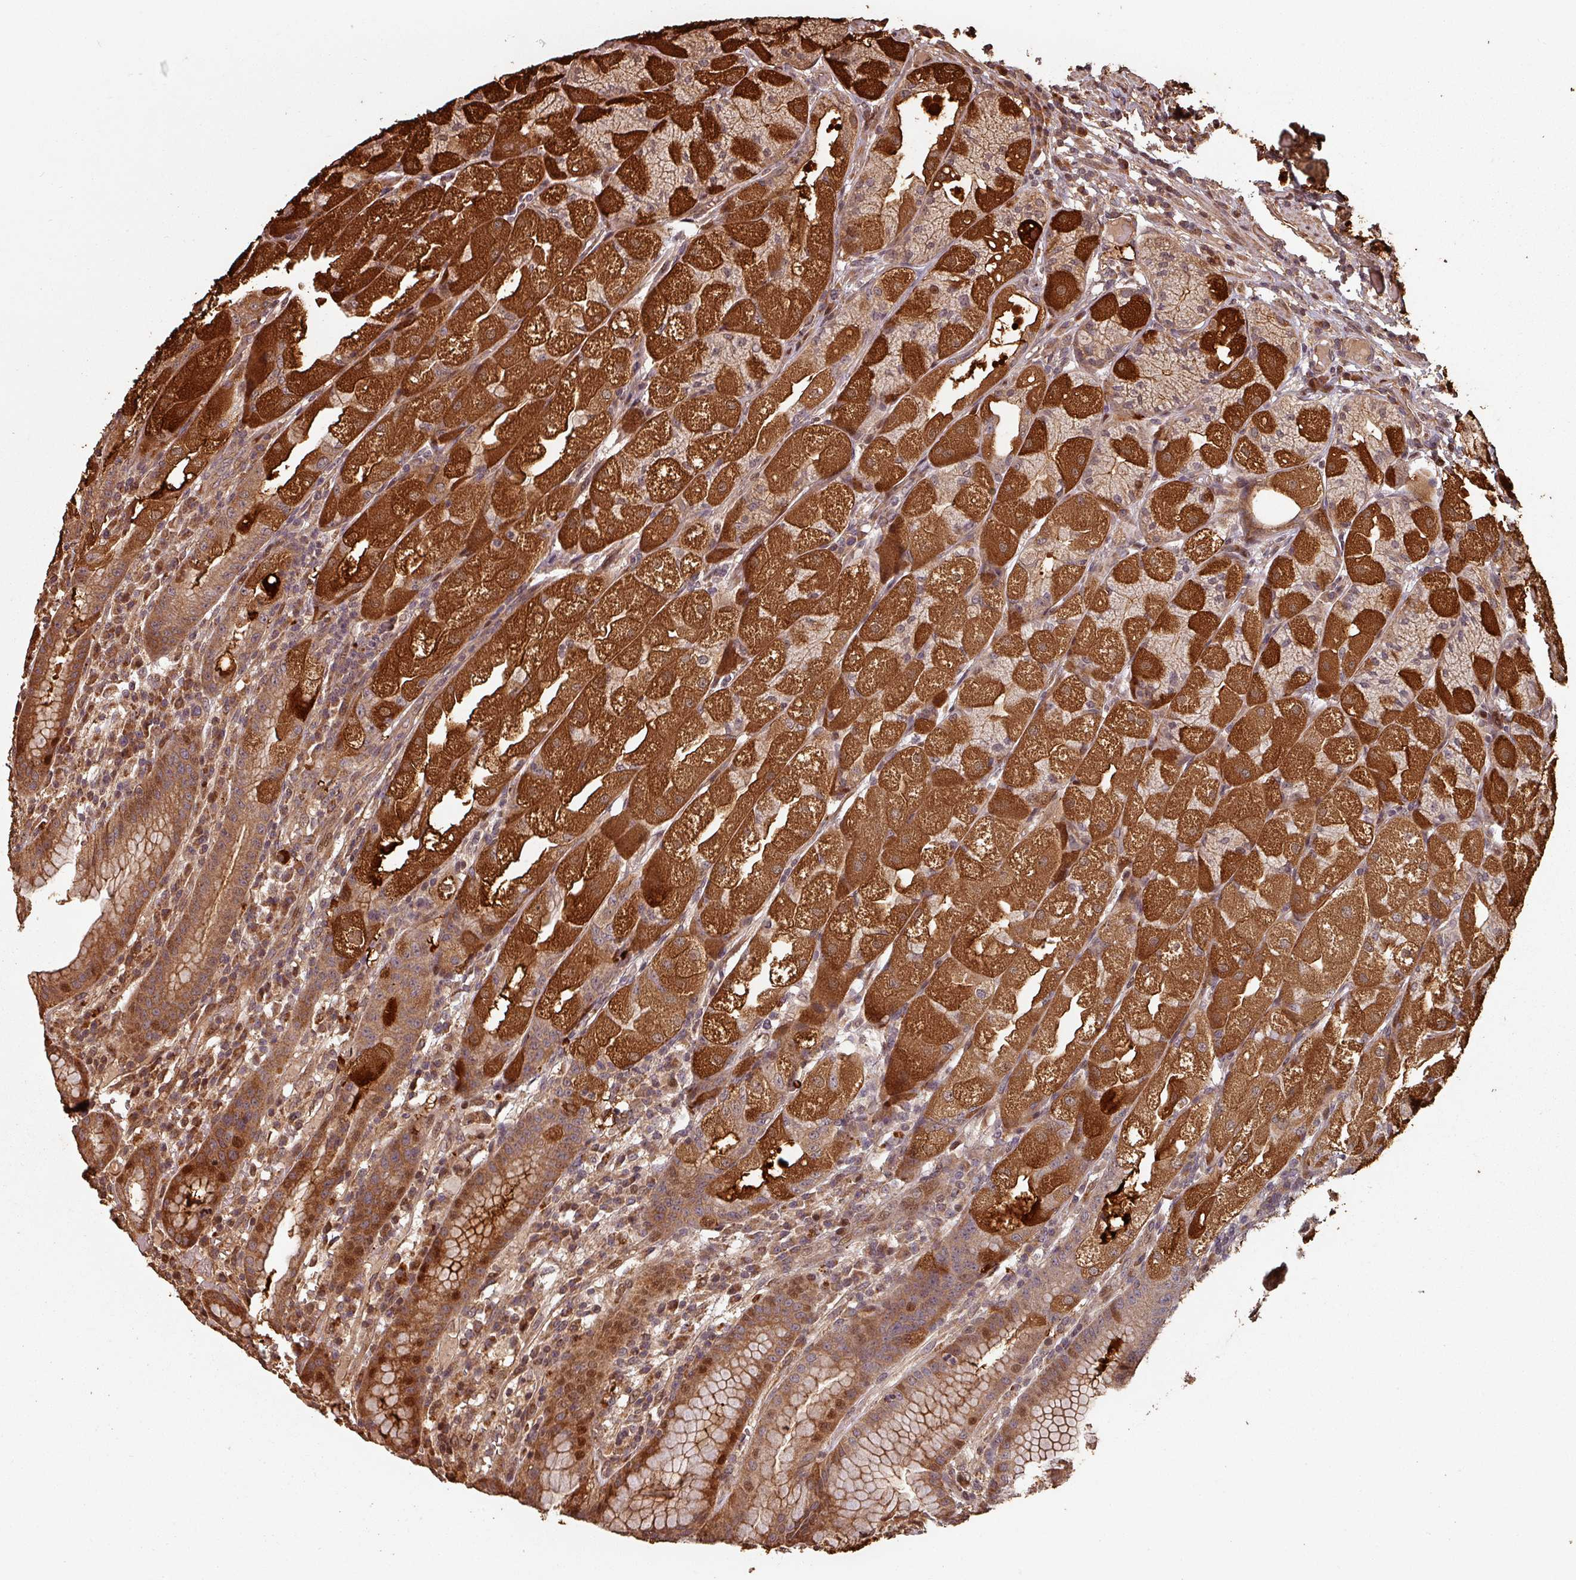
{"staining": {"intensity": "strong", "quantity": ">75%", "location": "cytoplasmic/membranous,nuclear"}, "tissue": "stomach", "cell_type": "Glandular cells", "image_type": "normal", "snomed": [{"axis": "morphology", "description": "Normal tissue, NOS"}, {"axis": "topography", "description": "Stomach, upper"}], "caption": "This image reveals unremarkable stomach stained with immunohistochemistry to label a protein in brown. The cytoplasmic/membranous,nuclear of glandular cells show strong positivity for the protein. Nuclei are counter-stained blue.", "gene": "EID1", "patient": {"sex": "male", "age": 52}}